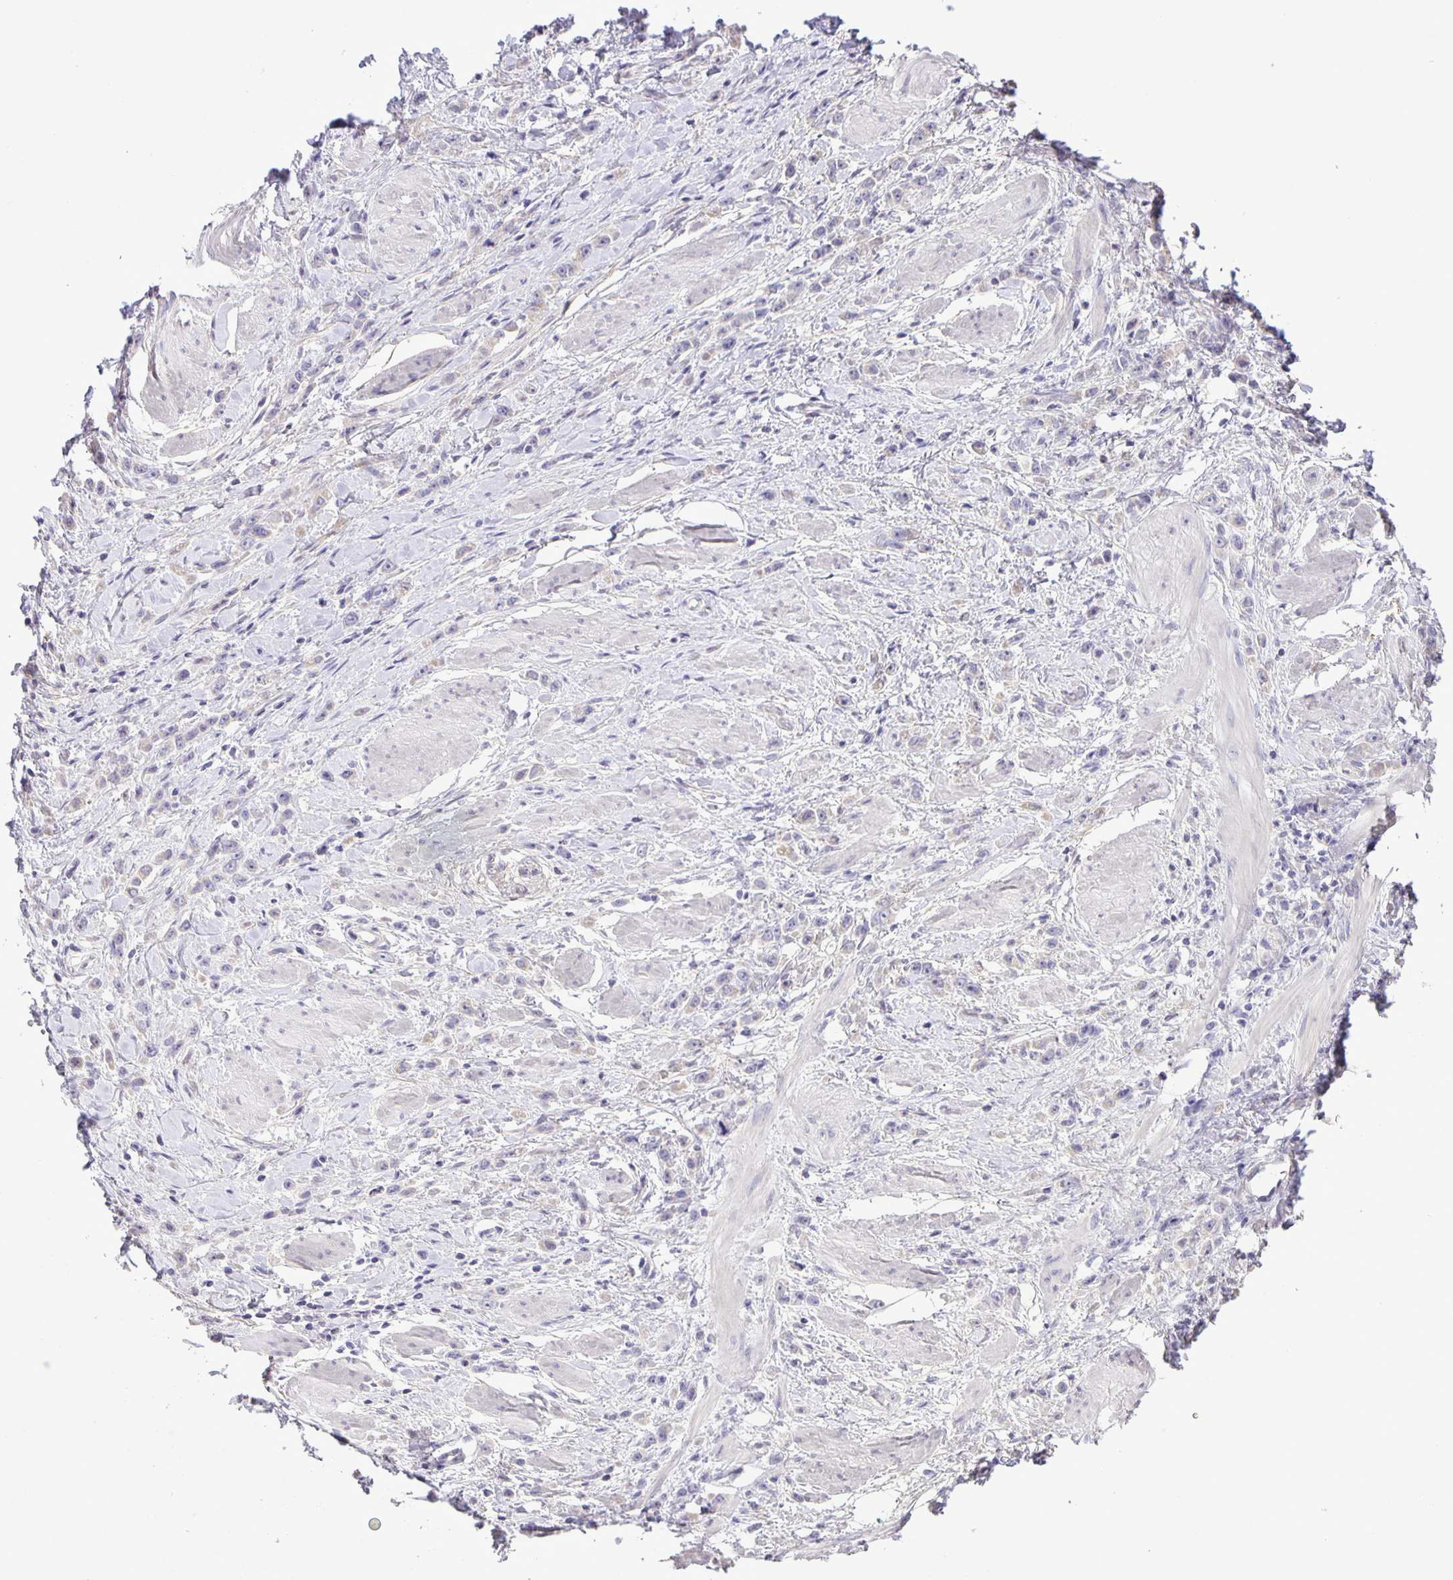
{"staining": {"intensity": "negative", "quantity": "none", "location": "none"}, "tissue": "stomach cancer", "cell_type": "Tumor cells", "image_type": "cancer", "snomed": [{"axis": "morphology", "description": "Adenocarcinoma, NOS"}, {"axis": "topography", "description": "Stomach"}], "caption": "Immunohistochemical staining of stomach adenocarcinoma exhibits no significant positivity in tumor cells. Brightfield microscopy of immunohistochemistry (IHC) stained with DAB (brown) and hematoxylin (blue), captured at high magnification.", "gene": "ADCK1", "patient": {"sex": "male", "age": 47}}